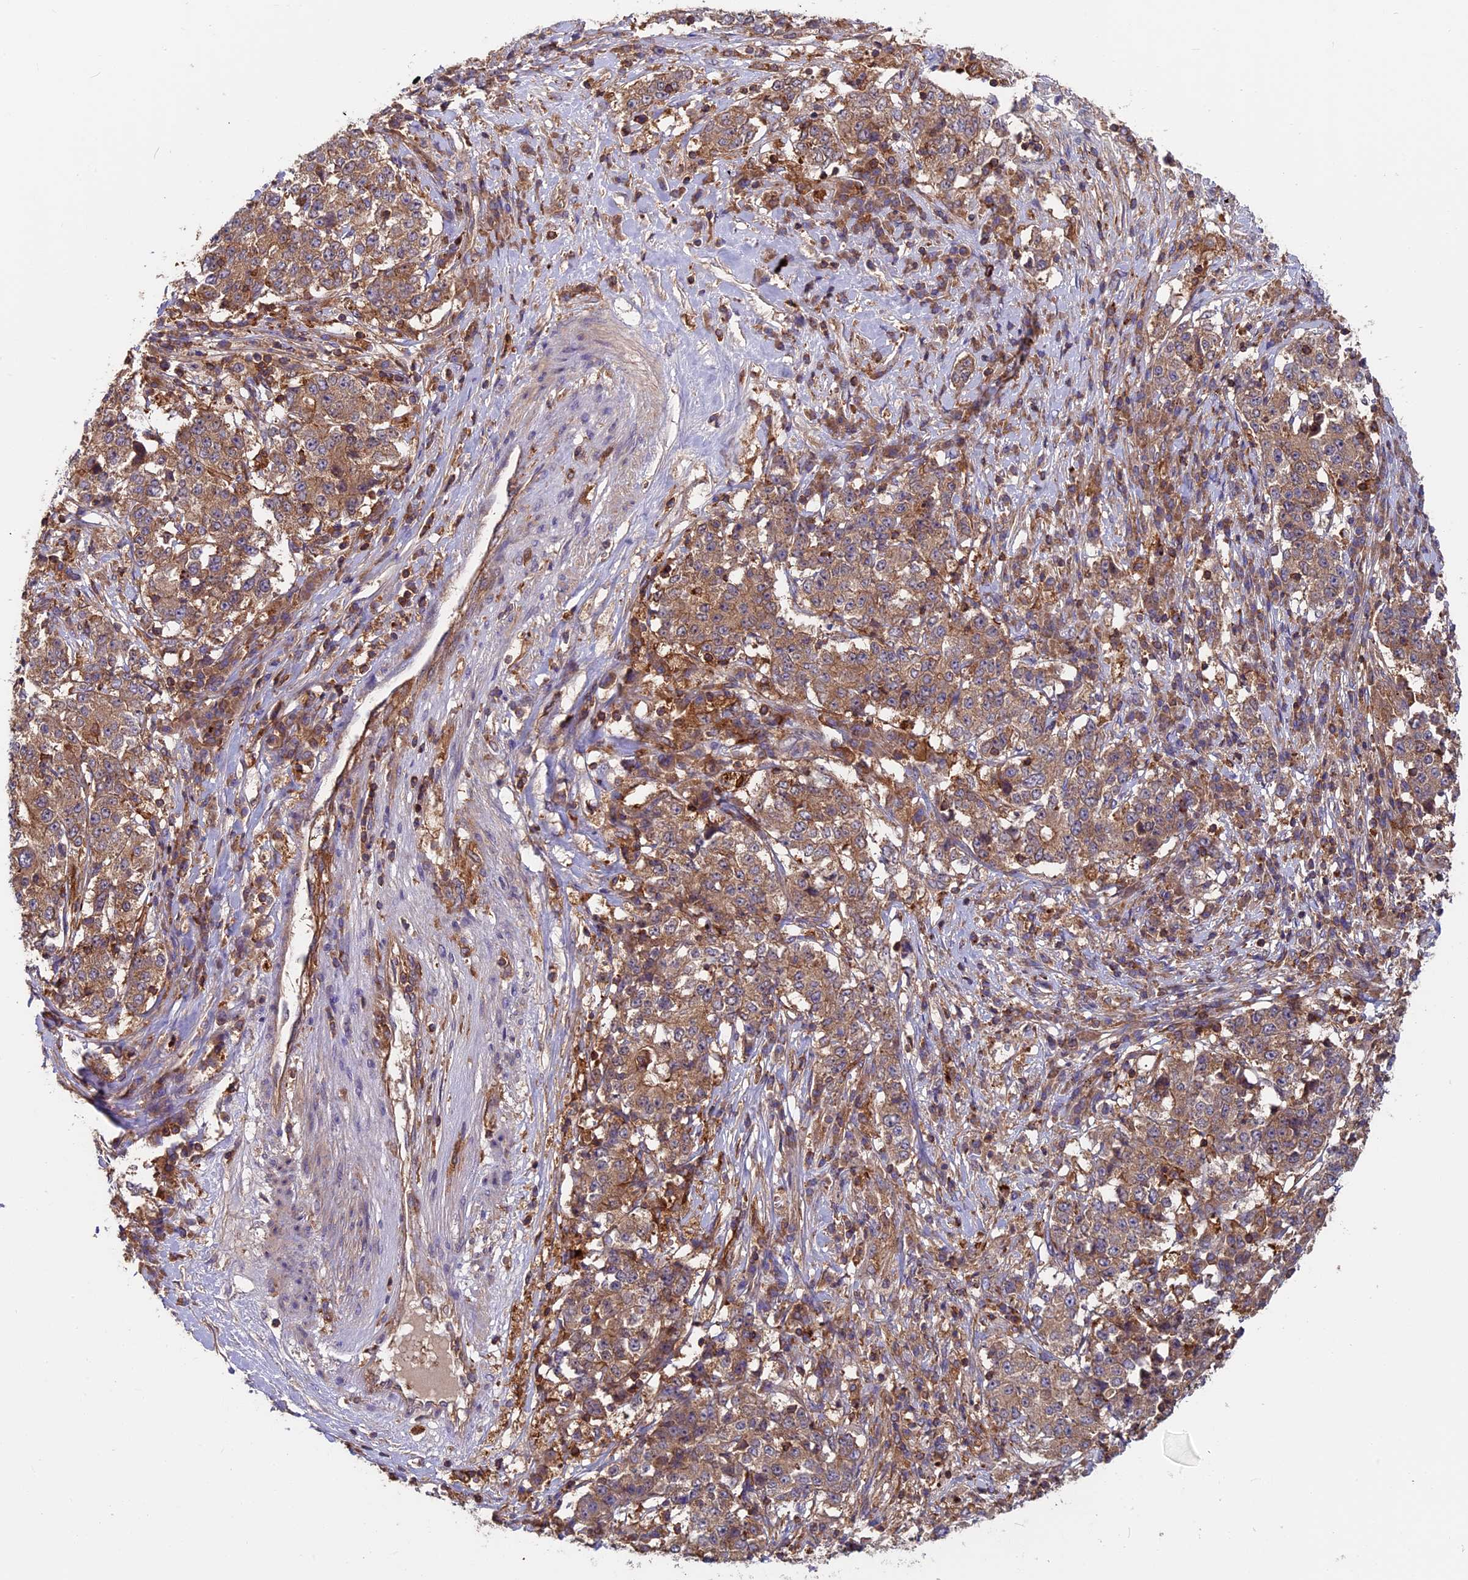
{"staining": {"intensity": "moderate", "quantity": ">75%", "location": "cytoplasmic/membranous"}, "tissue": "stomach cancer", "cell_type": "Tumor cells", "image_type": "cancer", "snomed": [{"axis": "morphology", "description": "Adenocarcinoma, NOS"}, {"axis": "topography", "description": "Stomach"}], "caption": "Immunohistochemical staining of stomach cancer (adenocarcinoma) shows moderate cytoplasmic/membranous protein positivity in approximately >75% of tumor cells.", "gene": "MYO9B", "patient": {"sex": "male", "age": 59}}